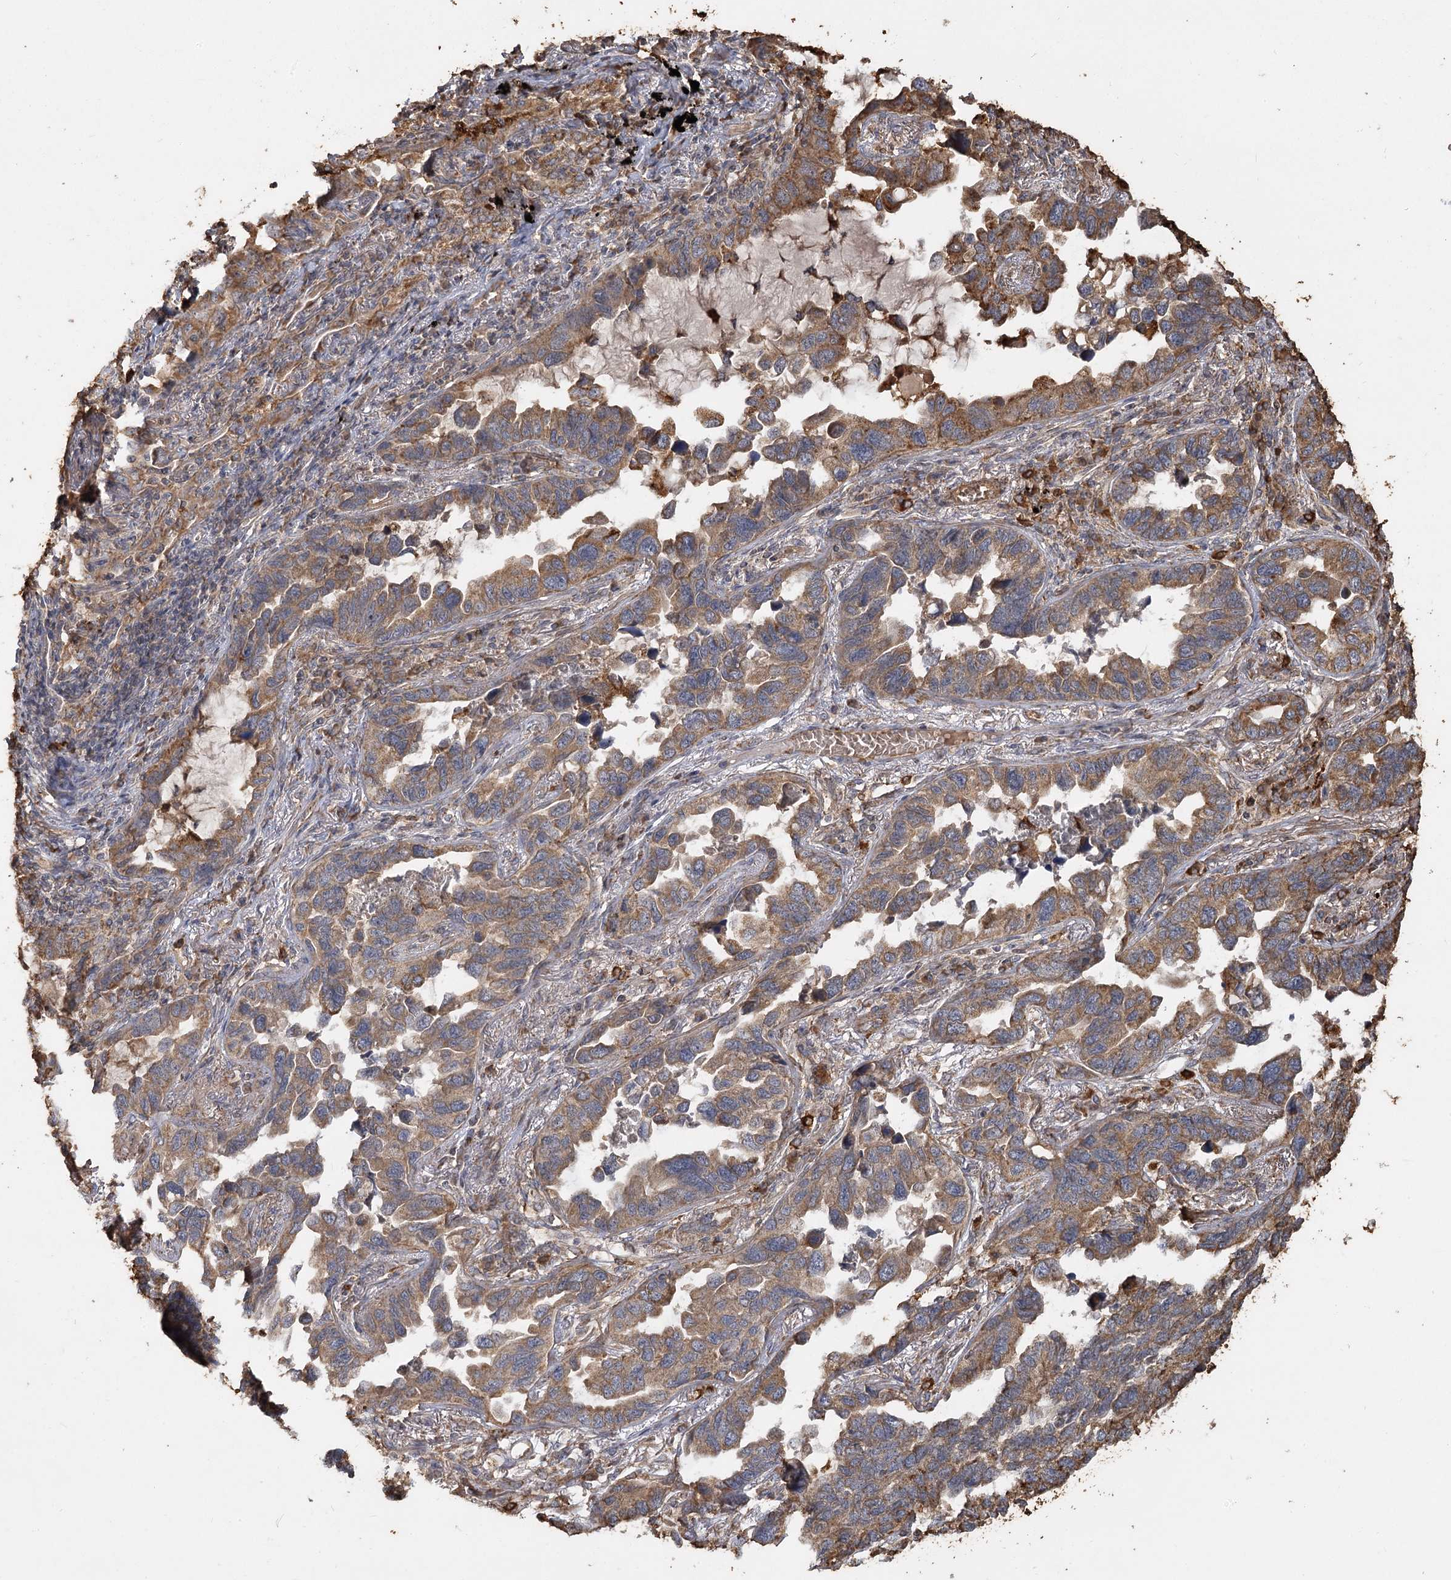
{"staining": {"intensity": "weak", "quantity": ">75%", "location": "cytoplasmic/membranous"}, "tissue": "lung cancer", "cell_type": "Tumor cells", "image_type": "cancer", "snomed": [{"axis": "morphology", "description": "Adenocarcinoma, NOS"}, {"axis": "topography", "description": "Lung"}], "caption": "A histopathology image of lung cancer stained for a protein exhibits weak cytoplasmic/membranous brown staining in tumor cells.", "gene": "PIK3C2A", "patient": {"sex": "male", "age": 67}}